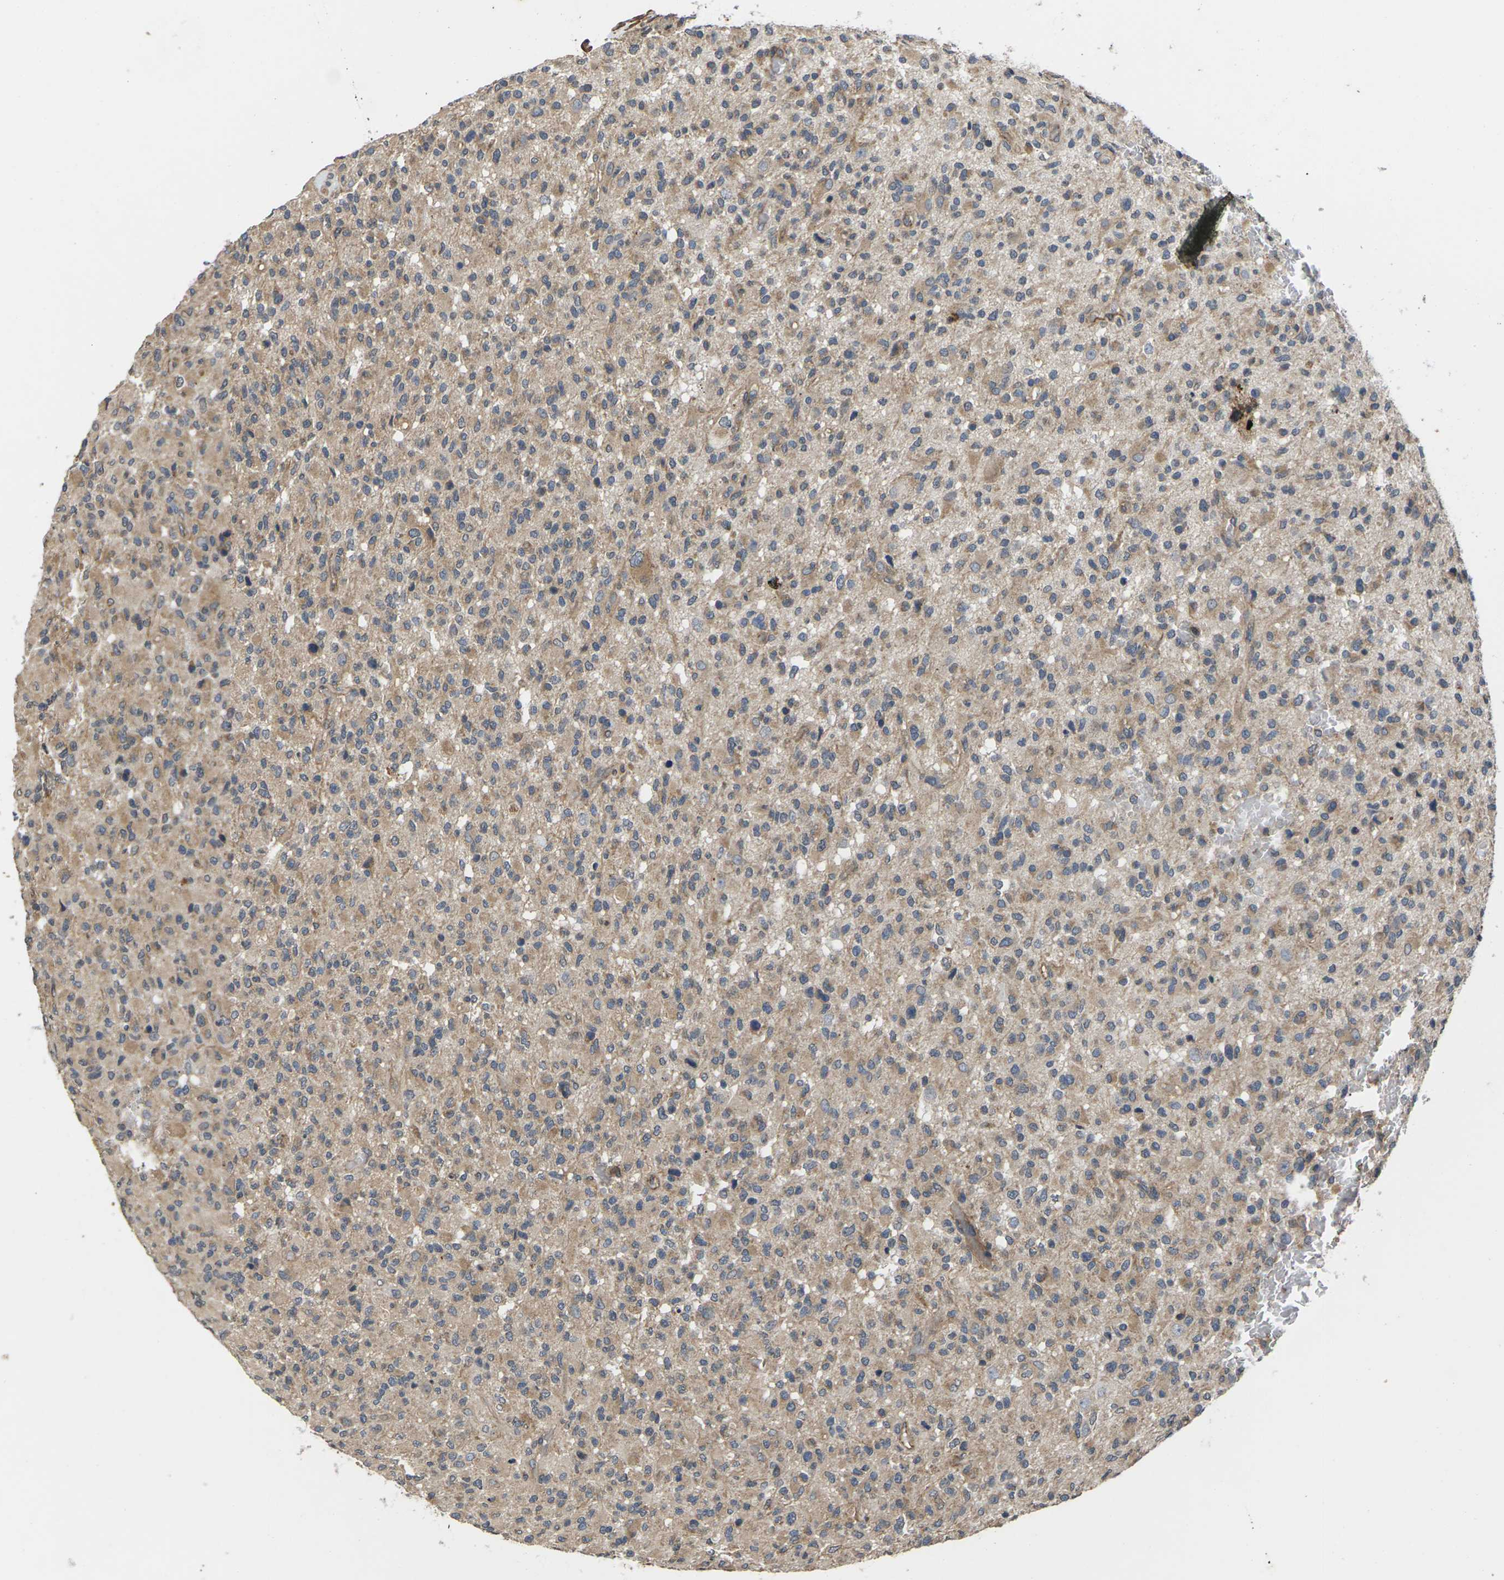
{"staining": {"intensity": "moderate", "quantity": ">75%", "location": "cytoplasmic/membranous"}, "tissue": "glioma", "cell_type": "Tumor cells", "image_type": "cancer", "snomed": [{"axis": "morphology", "description": "Glioma, malignant, High grade"}, {"axis": "topography", "description": "Brain"}], "caption": "Immunohistochemical staining of human malignant glioma (high-grade) displays moderate cytoplasmic/membranous protein expression in about >75% of tumor cells.", "gene": "DKK2", "patient": {"sex": "male", "age": 71}}